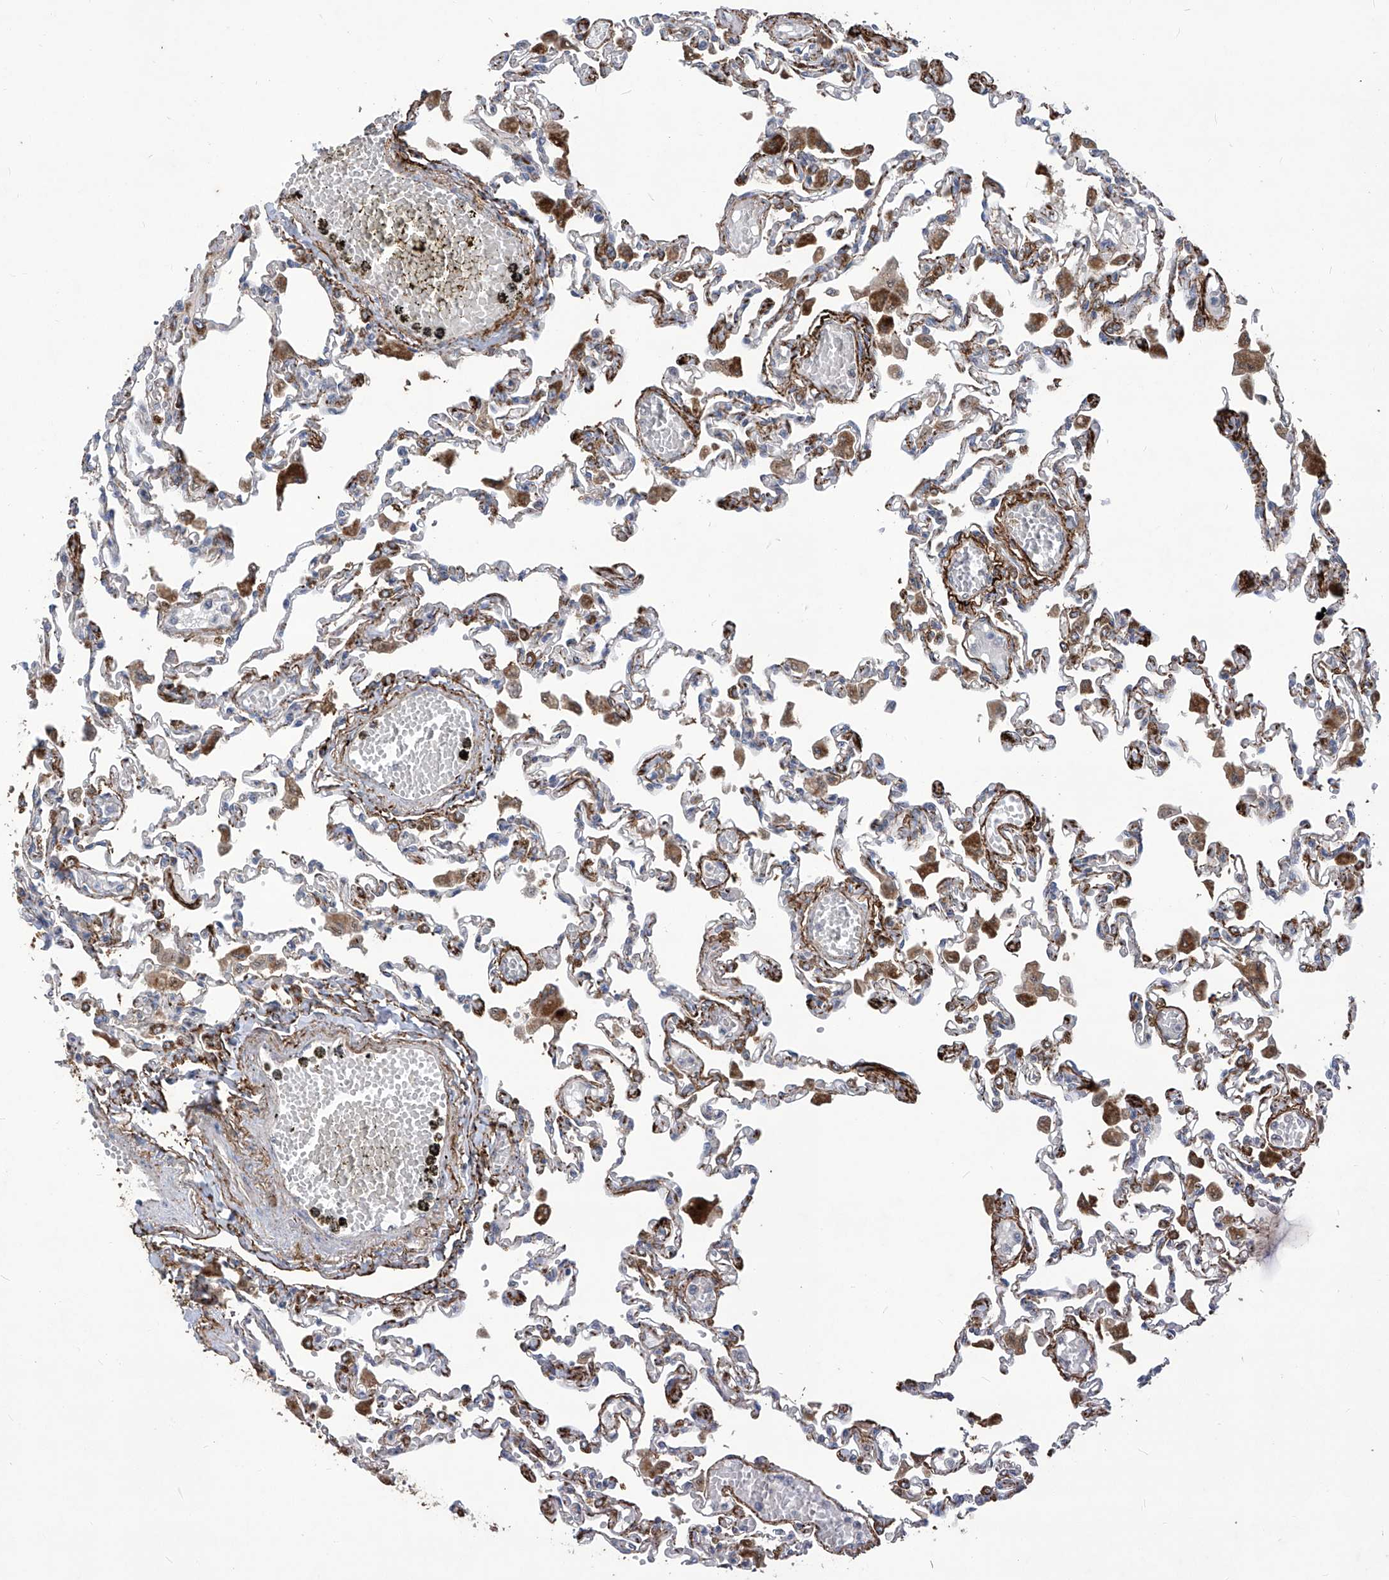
{"staining": {"intensity": "moderate", "quantity": "<25%", "location": "cytoplasmic/membranous"}, "tissue": "lung", "cell_type": "Alveolar cells", "image_type": "normal", "snomed": [{"axis": "morphology", "description": "Normal tissue, NOS"}, {"axis": "topography", "description": "Bronchus"}, {"axis": "topography", "description": "Lung"}], "caption": "Immunohistochemical staining of unremarkable lung shows <25% levels of moderate cytoplasmic/membranous protein expression in about <25% of alveolar cells. (Stains: DAB (3,3'-diaminobenzidine) in brown, nuclei in blue, Microscopy: brightfield microscopy at high magnification).", "gene": "TXNIP", "patient": {"sex": "female", "age": 49}}